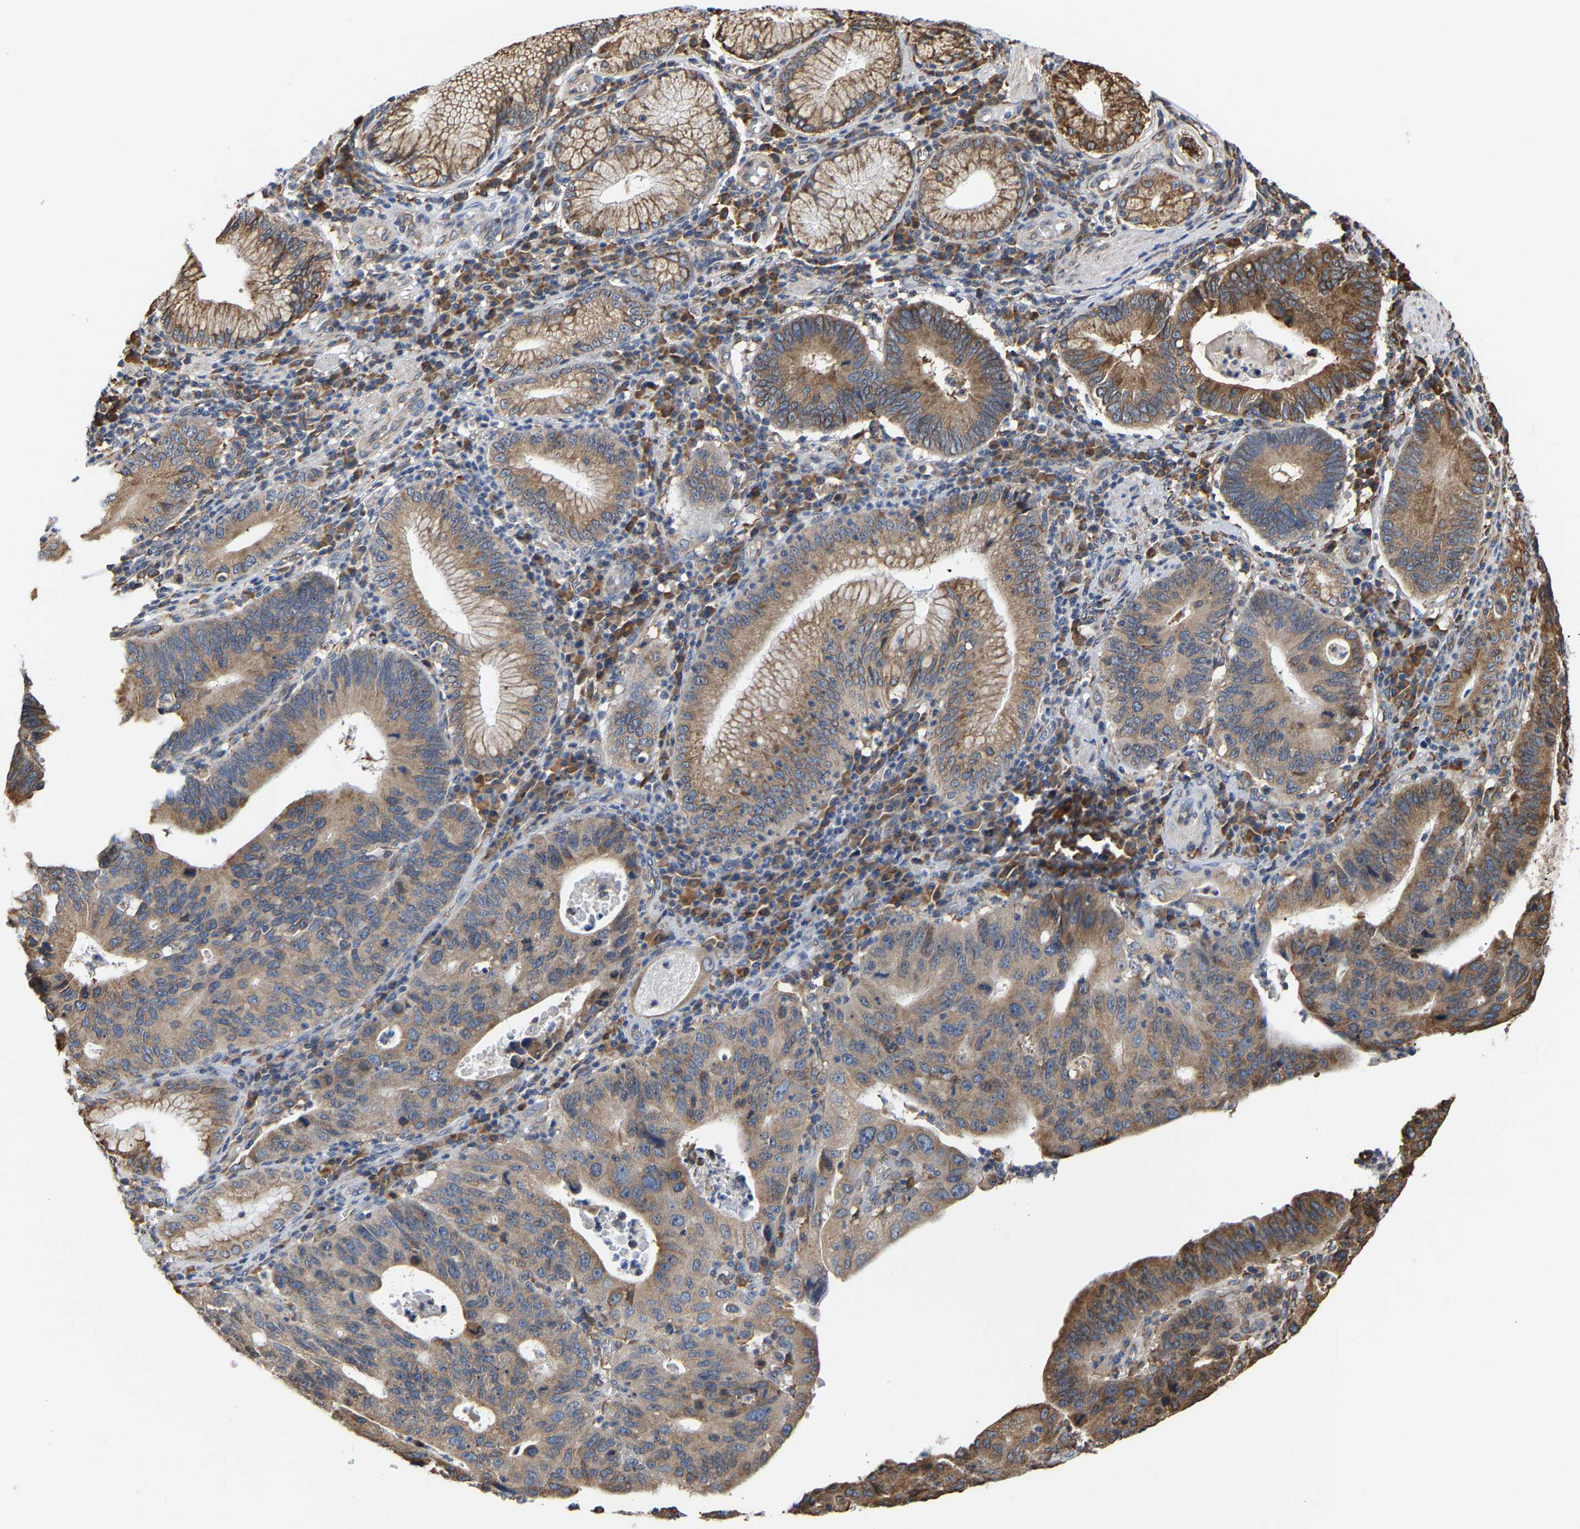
{"staining": {"intensity": "moderate", "quantity": ">75%", "location": "cytoplasmic/membranous"}, "tissue": "stomach cancer", "cell_type": "Tumor cells", "image_type": "cancer", "snomed": [{"axis": "morphology", "description": "Adenocarcinoma, NOS"}, {"axis": "topography", "description": "Stomach"}], "caption": "Tumor cells demonstrate medium levels of moderate cytoplasmic/membranous staining in about >75% of cells in human stomach cancer.", "gene": "ARAP1", "patient": {"sex": "male", "age": 59}}